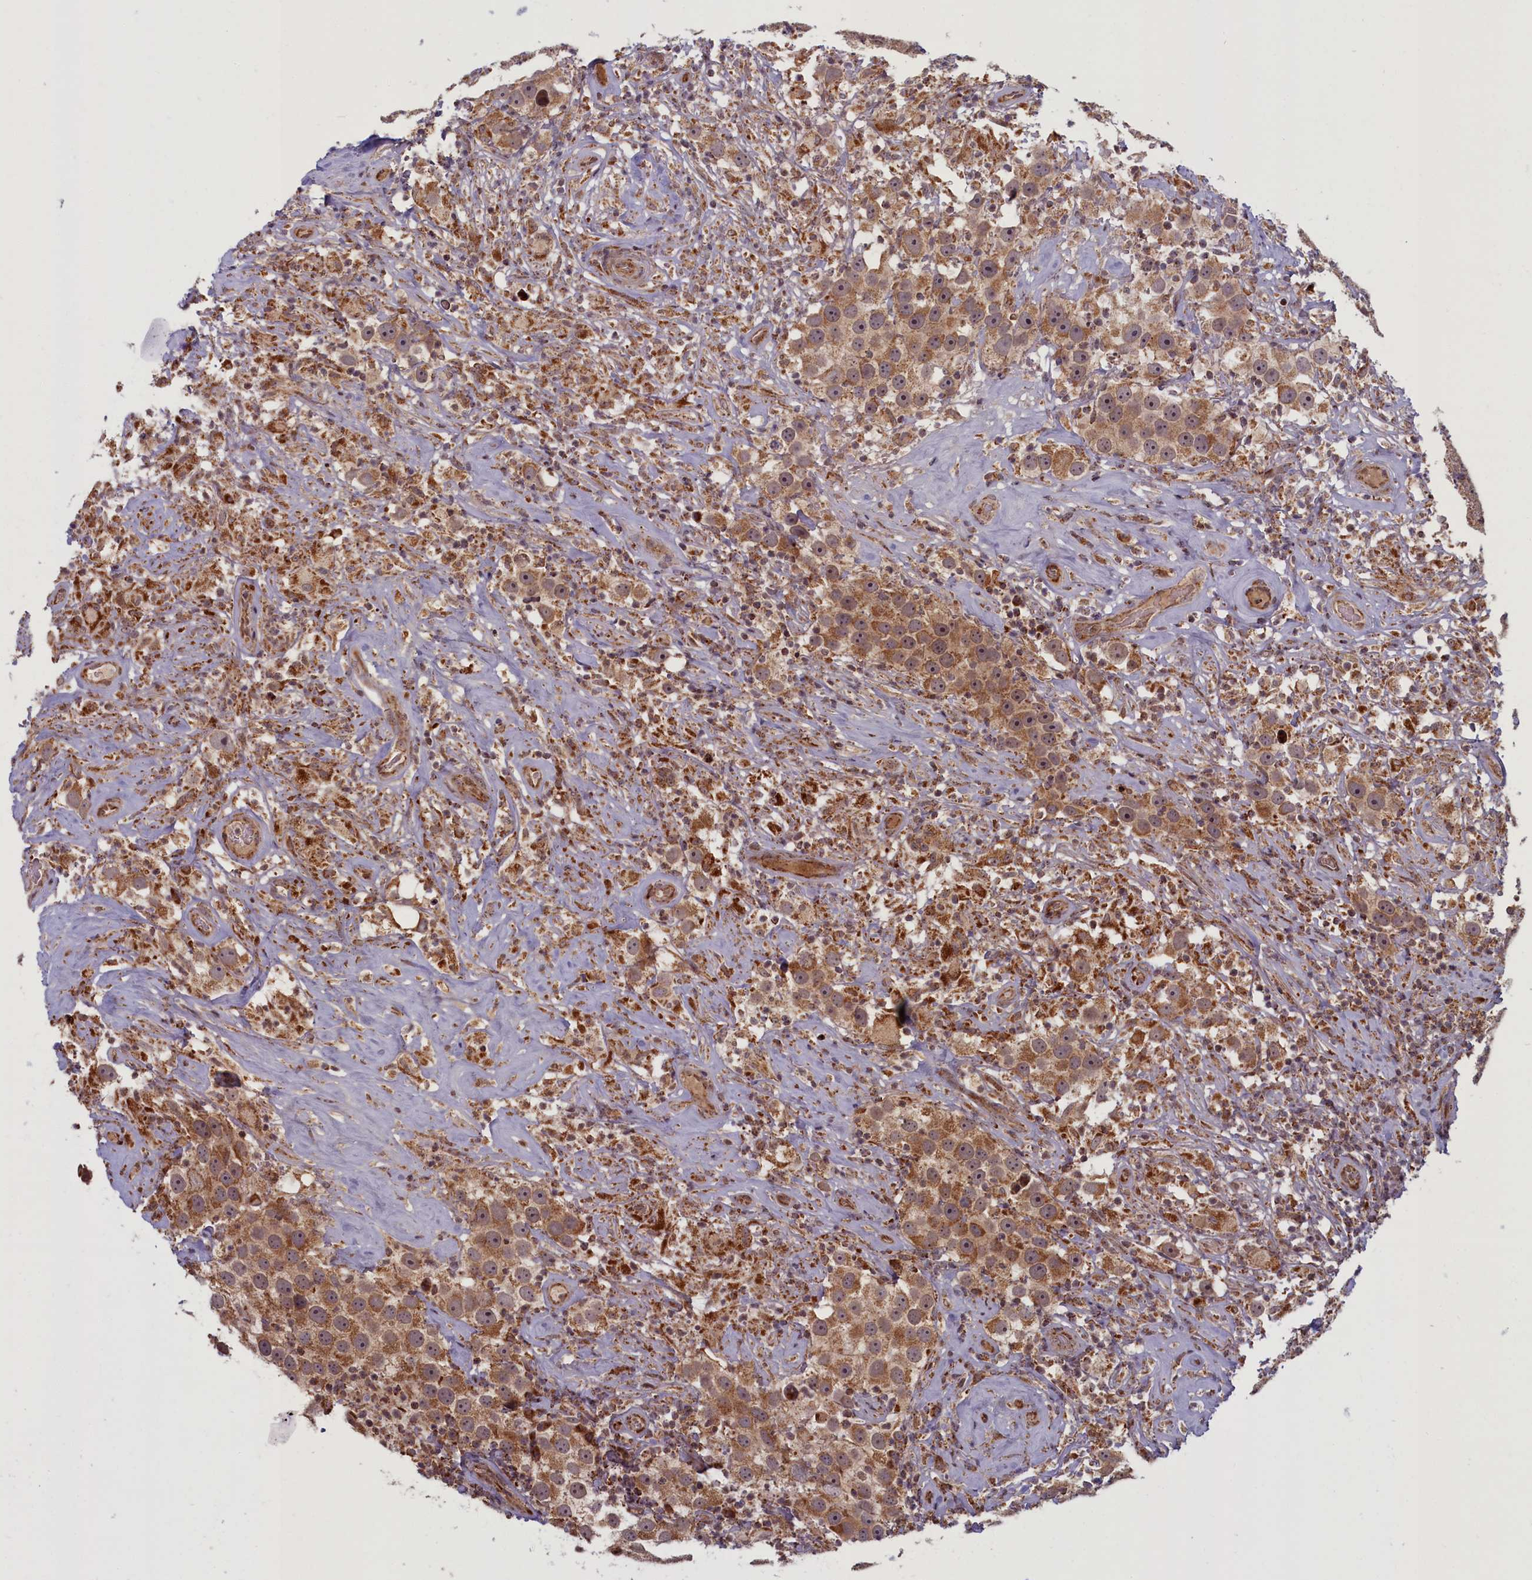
{"staining": {"intensity": "moderate", "quantity": ">75%", "location": "cytoplasmic/membranous"}, "tissue": "testis cancer", "cell_type": "Tumor cells", "image_type": "cancer", "snomed": [{"axis": "morphology", "description": "Seminoma, NOS"}, {"axis": "topography", "description": "Testis"}], "caption": "Immunohistochemical staining of human seminoma (testis) shows medium levels of moderate cytoplasmic/membranous protein staining in approximately >75% of tumor cells. (Brightfield microscopy of DAB IHC at high magnification).", "gene": "PLA2G10", "patient": {"sex": "male", "age": 49}}